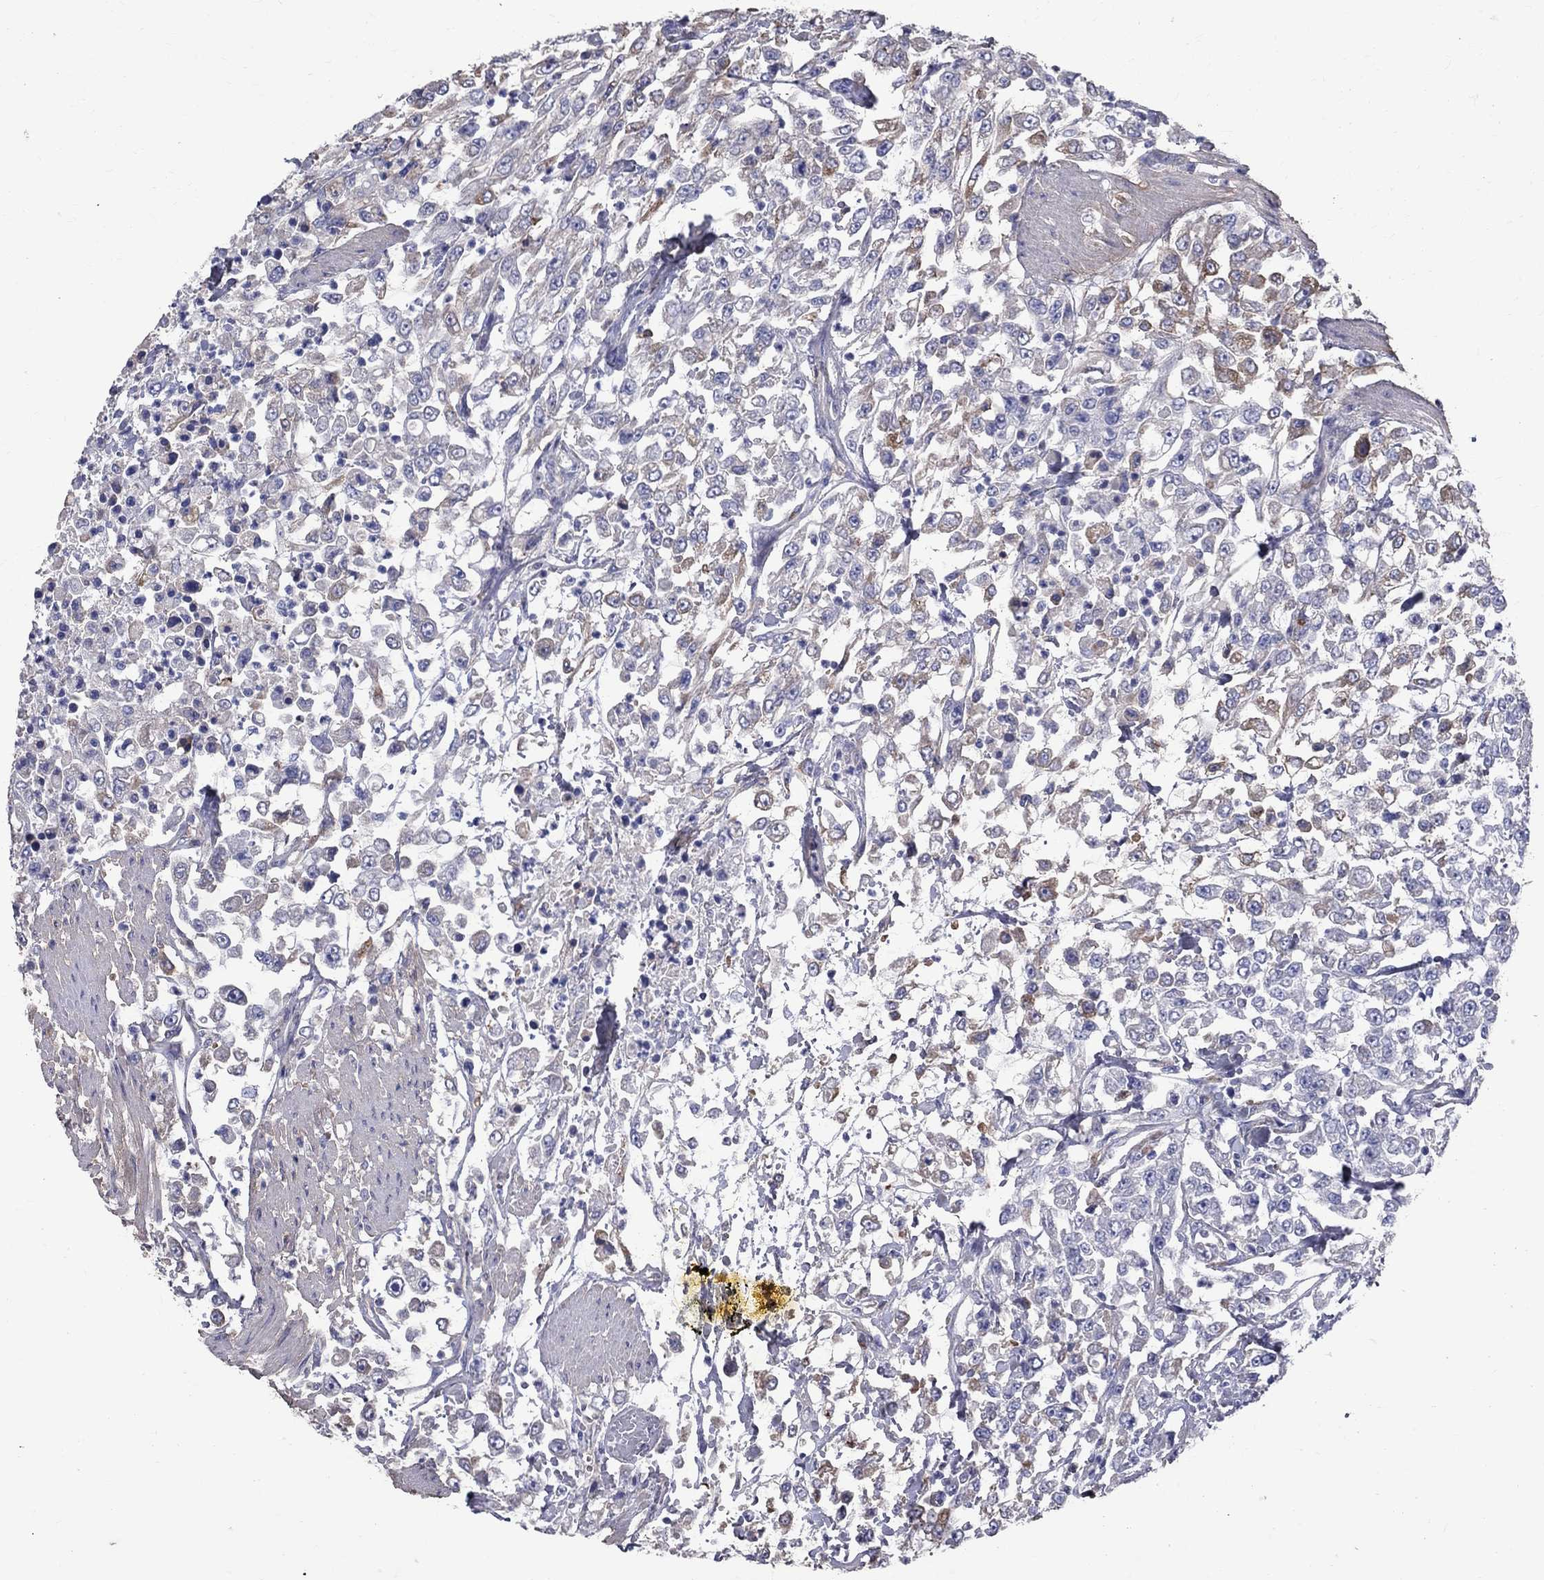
{"staining": {"intensity": "moderate", "quantity": "<25%", "location": "cytoplasmic/membranous"}, "tissue": "urothelial cancer", "cell_type": "Tumor cells", "image_type": "cancer", "snomed": [{"axis": "morphology", "description": "Urothelial carcinoma, High grade"}, {"axis": "topography", "description": "Urinary bladder"}], "caption": "An immunohistochemistry photomicrograph of tumor tissue is shown. Protein staining in brown labels moderate cytoplasmic/membranous positivity in high-grade urothelial carcinoma within tumor cells.", "gene": "ANXA10", "patient": {"sex": "male", "age": 46}}